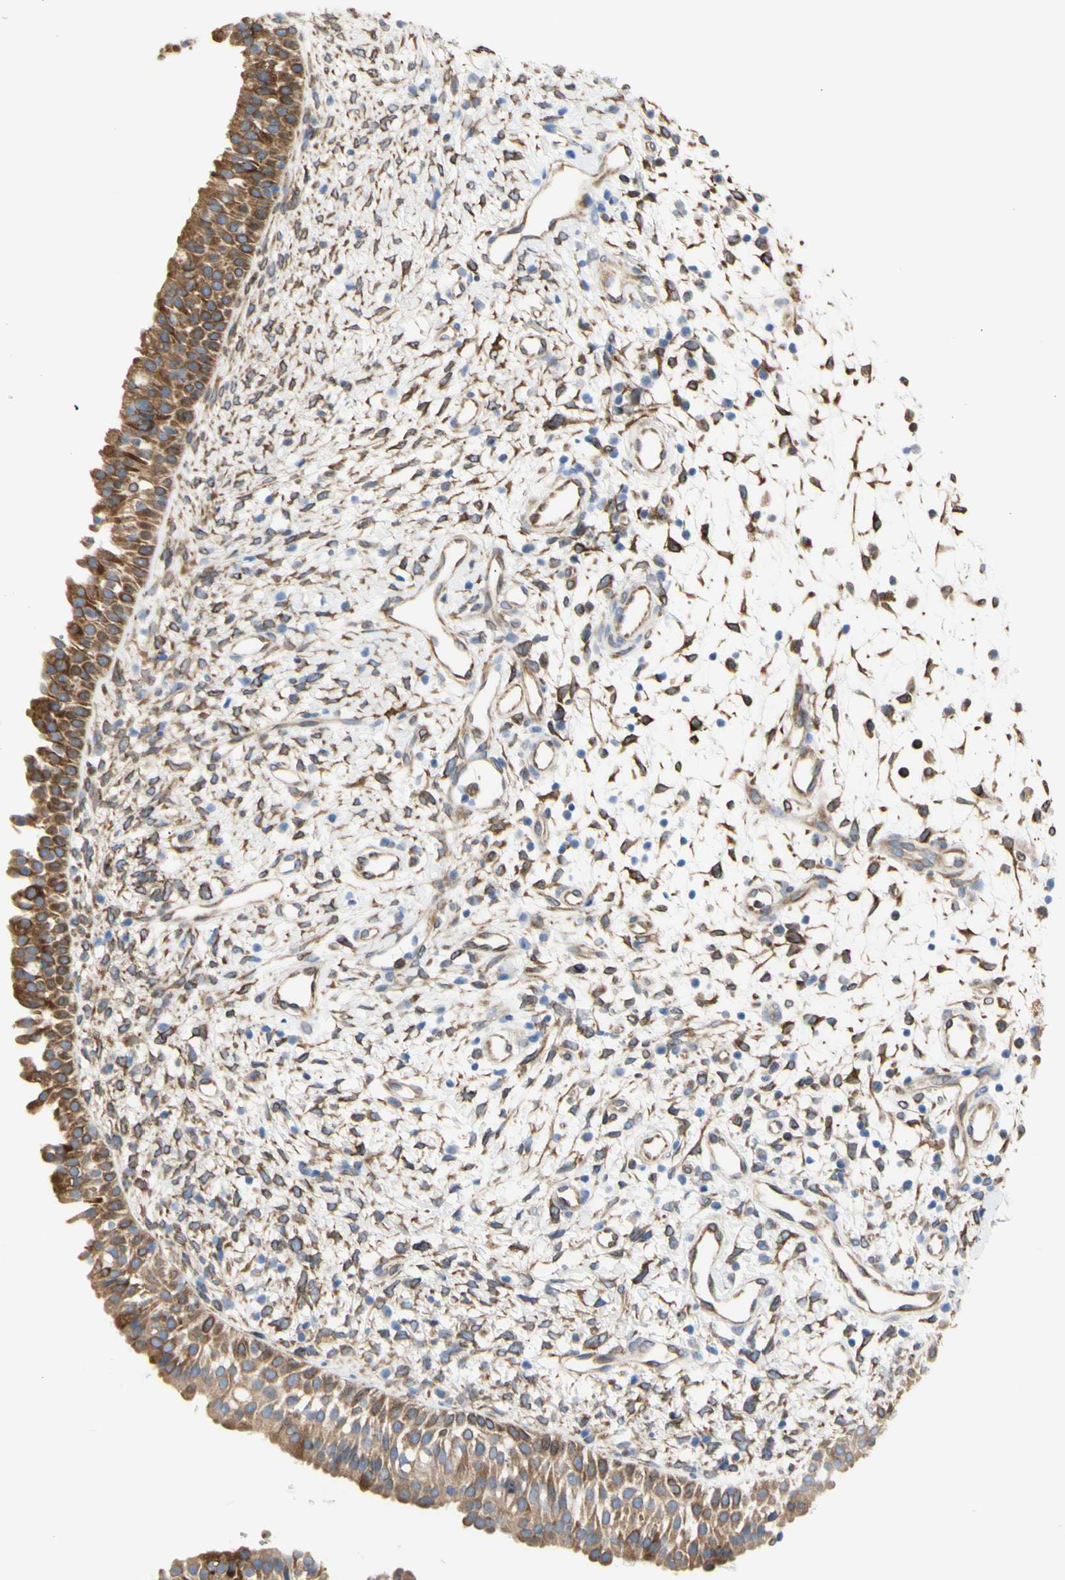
{"staining": {"intensity": "strong", "quantity": ">75%", "location": "cytoplasmic/membranous"}, "tissue": "nasopharynx", "cell_type": "Respiratory epithelial cells", "image_type": "normal", "snomed": [{"axis": "morphology", "description": "Normal tissue, NOS"}, {"axis": "topography", "description": "Nasopharynx"}], "caption": "The histopathology image exhibits staining of normal nasopharynx, revealing strong cytoplasmic/membranous protein expression (brown color) within respiratory epithelial cells. The staining was performed using DAB to visualize the protein expression in brown, while the nuclei were stained in blue with hematoxylin (Magnification: 20x).", "gene": "ERLIN1", "patient": {"sex": "male", "age": 22}}